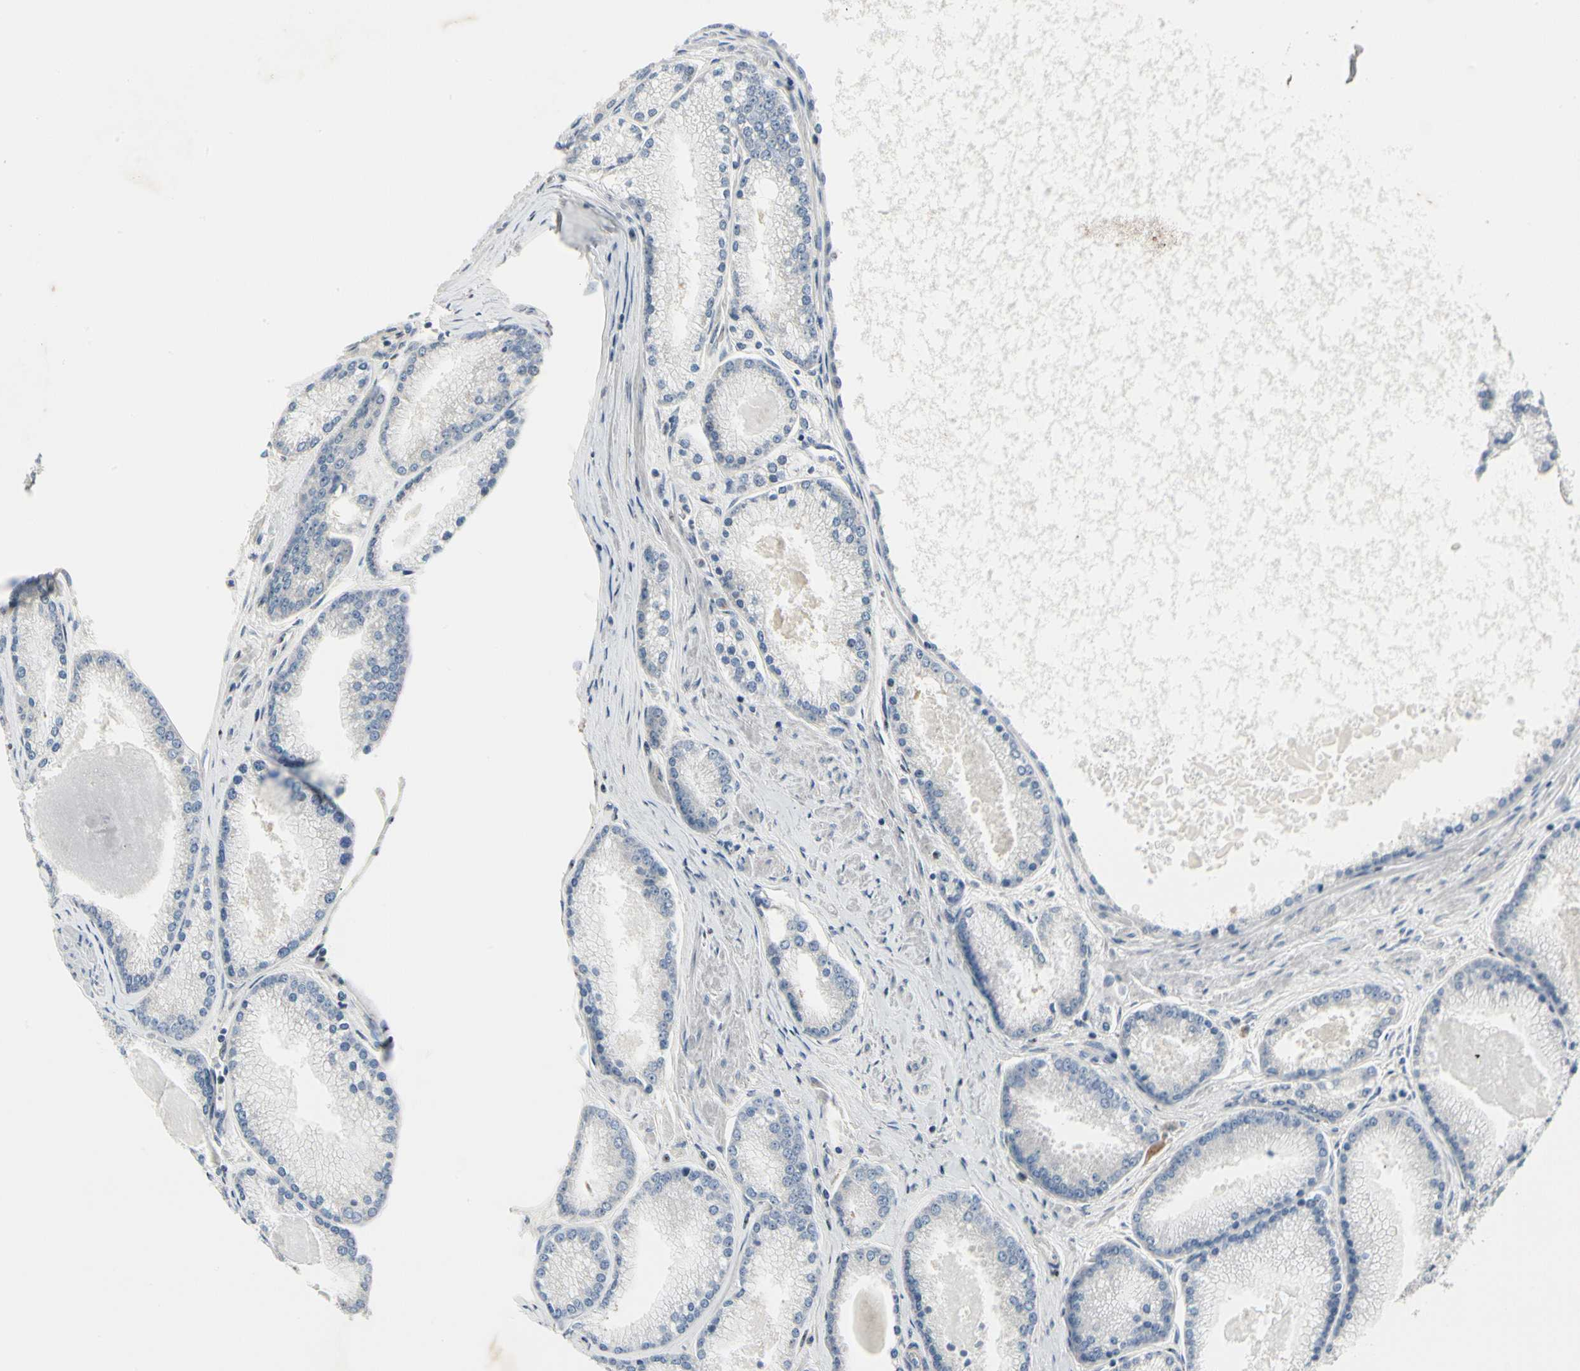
{"staining": {"intensity": "negative", "quantity": "none", "location": "none"}, "tissue": "prostate cancer", "cell_type": "Tumor cells", "image_type": "cancer", "snomed": [{"axis": "morphology", "description": "Adenocarcinoma, High grade"}, {"axis": "topography", "description": "Prostate"}], "caption": "Immunohistochemistry photomicrograph of human adenocarcinoma (high-grade) (prostate) stained for a protein (brown), which reveals no expression in tumor cells. Nuclei are stained in blue.", "gene": "NFASC", "patient": {"sex": "male", "age": 61}}